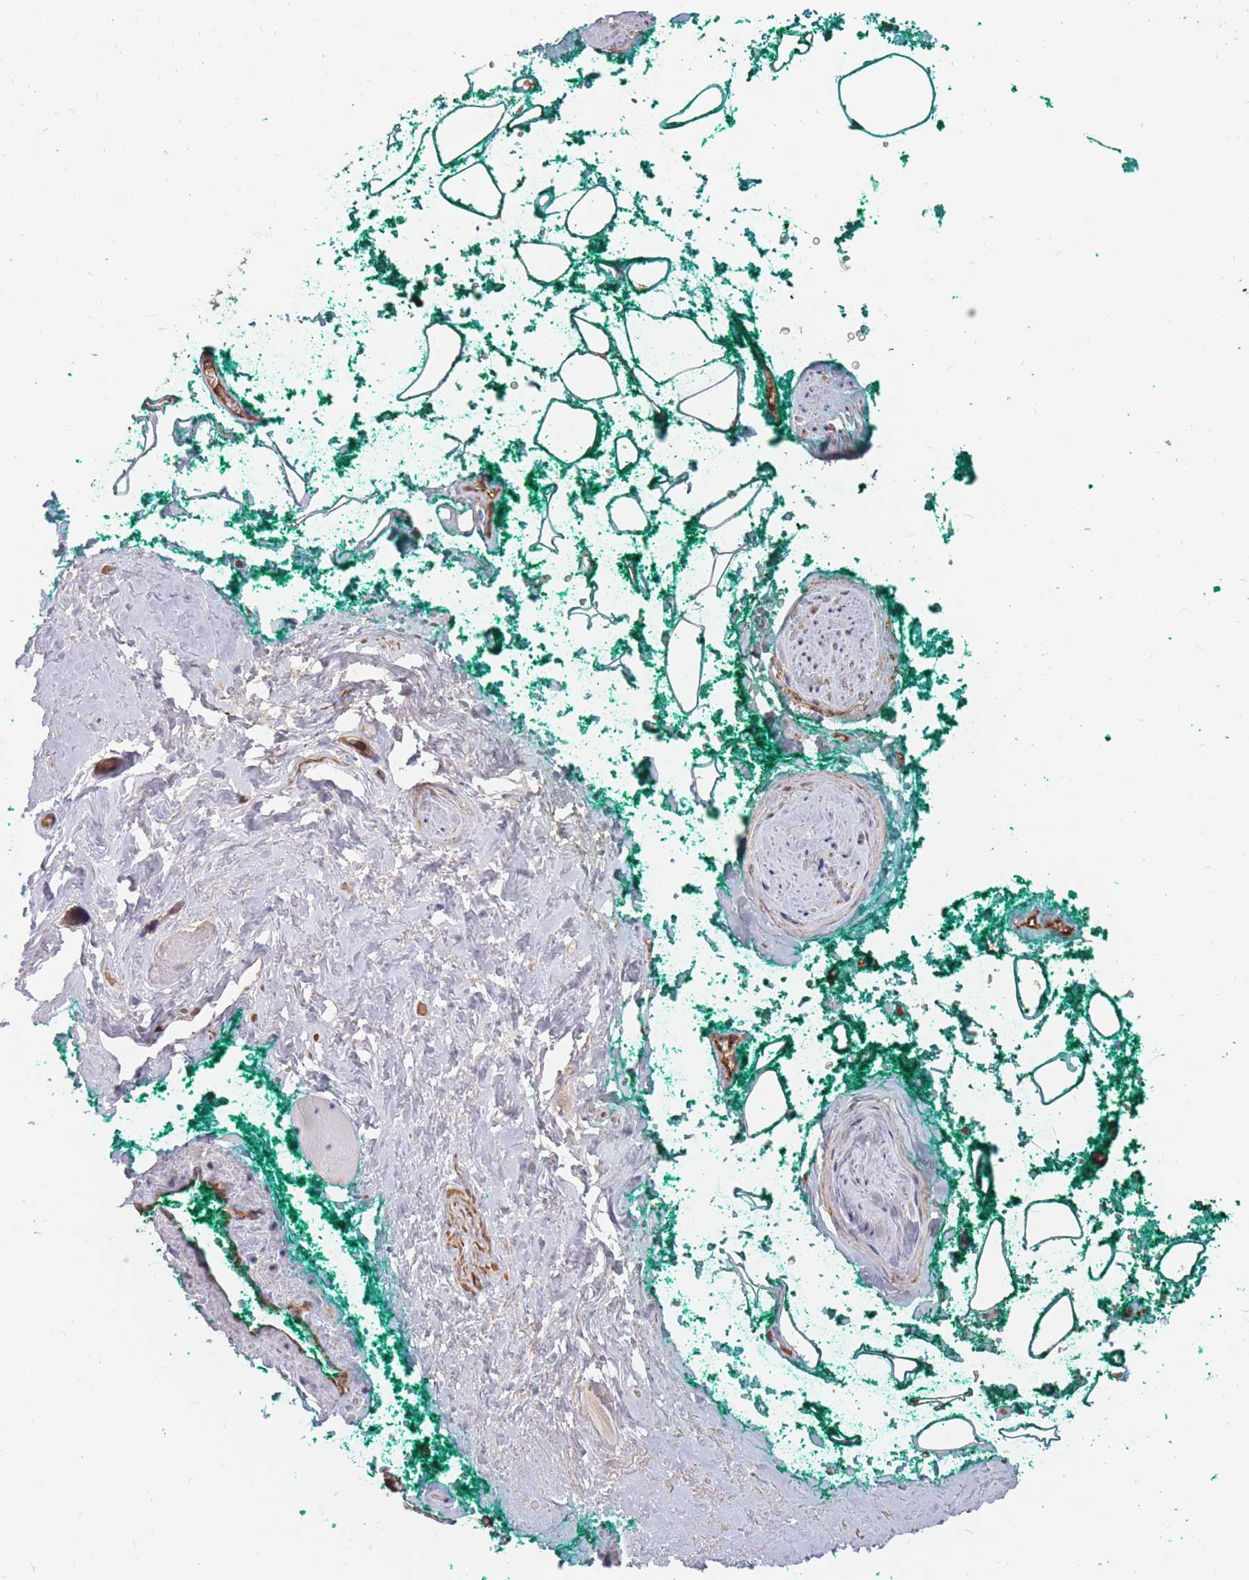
{"staining": {"intensity": "moderate", "quantity": ">75%", "location": "cytoplasmic/membranous"}, "tissue": "adipose tissue", "cell_type": "Adipocytes", "image_type": "normal", "snomed": [{"axis": "morphology", "description": "Normal tissue, NOS"}, {"axis": "morphology", "description": "Adenocarcinoma, High grade"}, {"axis": "topography", "description": "Prostate"}, {"axis": "topography", "description": "Peripheral nerve tissue"}], "caption": "Immunohistochemical staining of benign human adipose tissue shows moderate cytoplasmic/membranous protein expression in approximately >75% of adipocytes.", "gene": "RASSF2", "patient": {"sex": "male", "age": 68}}